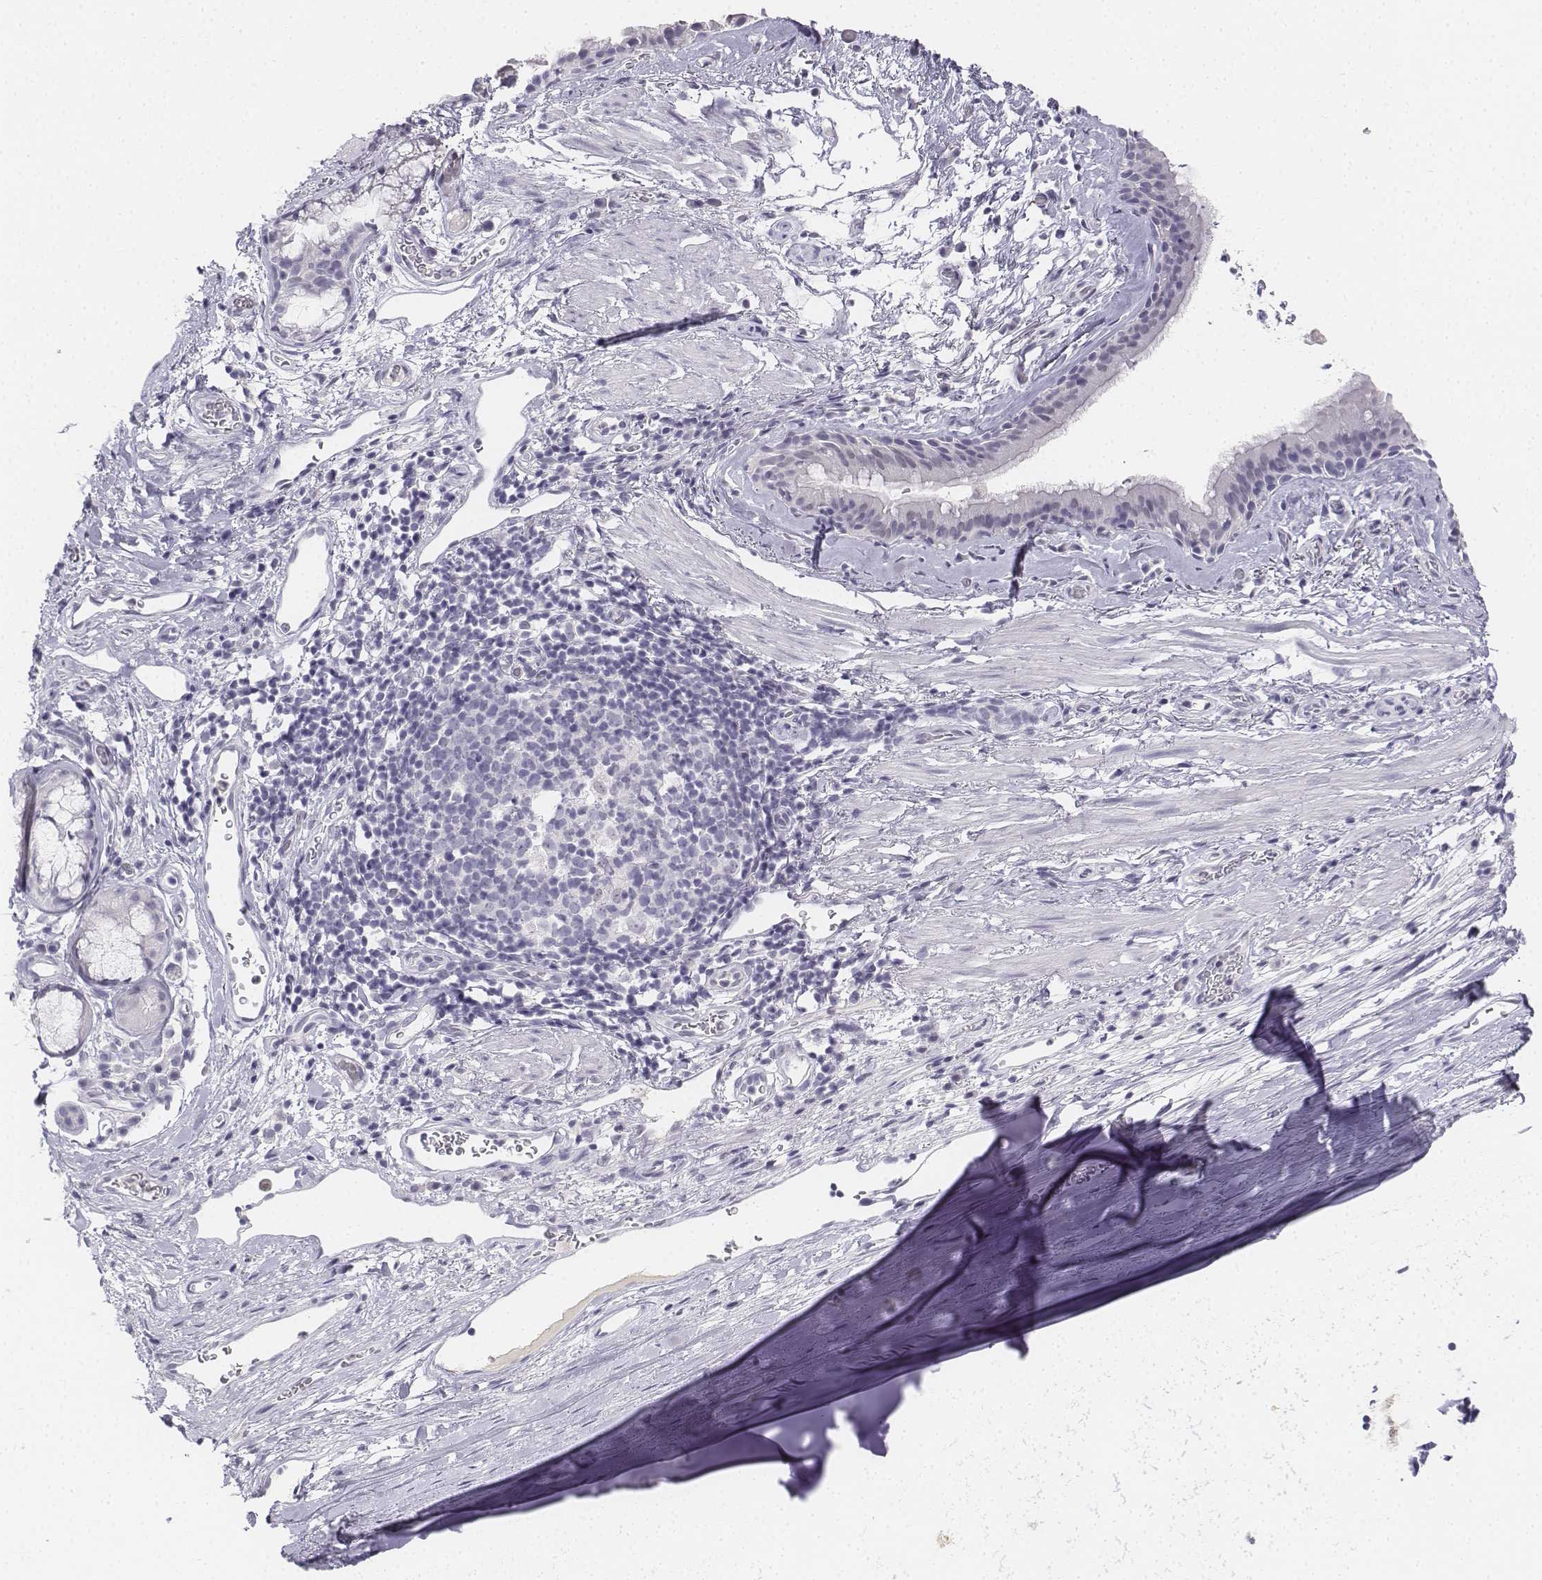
{"staining": {"intensity": "negative", "quantity": "none", "location": "none"}, "tissue": "bronchus", "cell_type": "Respiratory epithelial cells", "image_type": "normal", "snomed": [{"axis": "morphology", "description": "Normal tissue, NOS"}, {"axis": "topography", "description": "Cartilage tissue"}, {"axis": "topography", "description": "Bronchus"}], "caption": "The histopathology image reveals no significant staining in respiratory epithelial cells of bronchus. Nuclei are stained in blue.", "gene": "UCN2", "patient": {"sex": "male", "age": 58}}